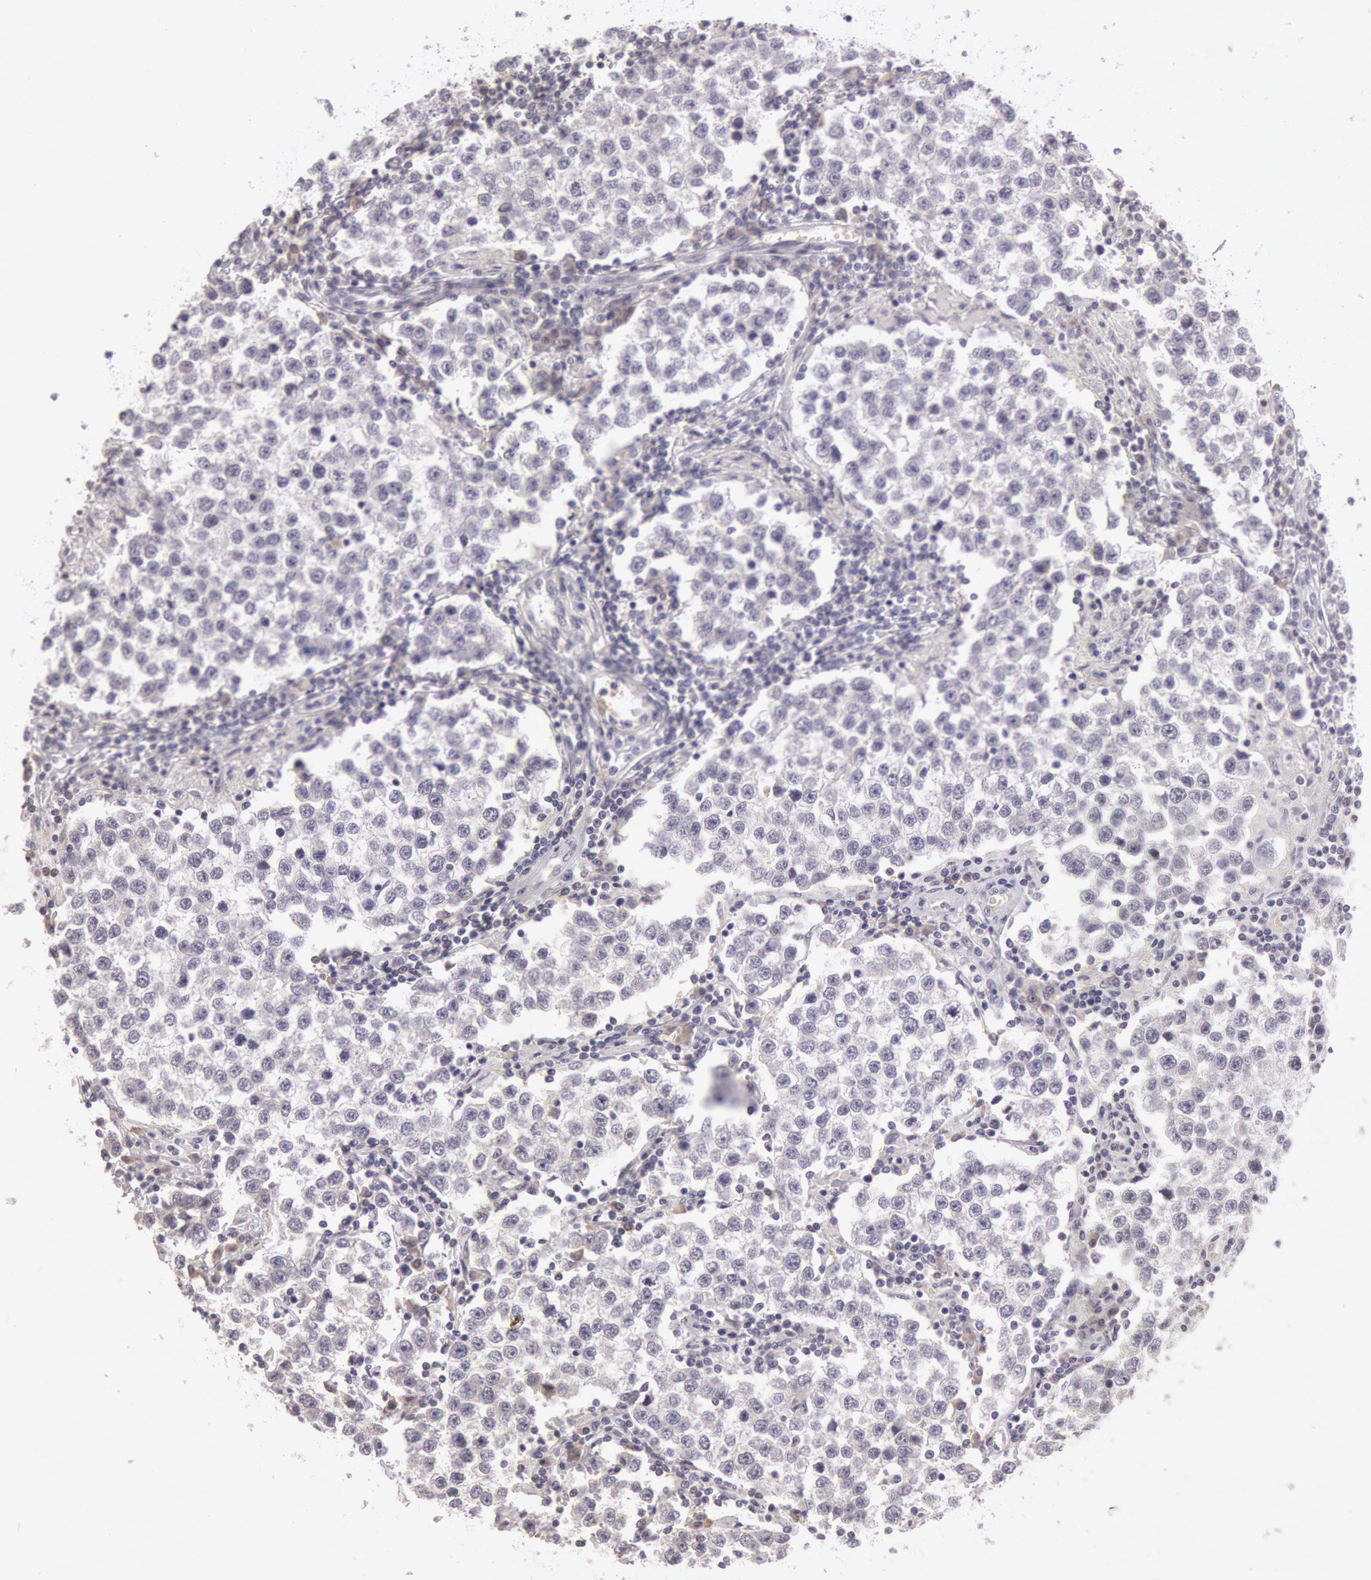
{"staining": {"intensity": "negative", "quantity": "none", "location": "none"}, "tissue": "testis cancer", "cell_type": "Tumor cells", "image_type": "cancer", "snomed": [{"axis": "morphology", "description": "Seminoma, NOS"}, {"axis": "topography", "description": "Testis"}], "caption": "The IHC histopathology image has no significant staining in tumor cells of testis cancer (seminoma) tissue.", "gene": "C1R", "patient": {"sex": "male", "age": 36}}